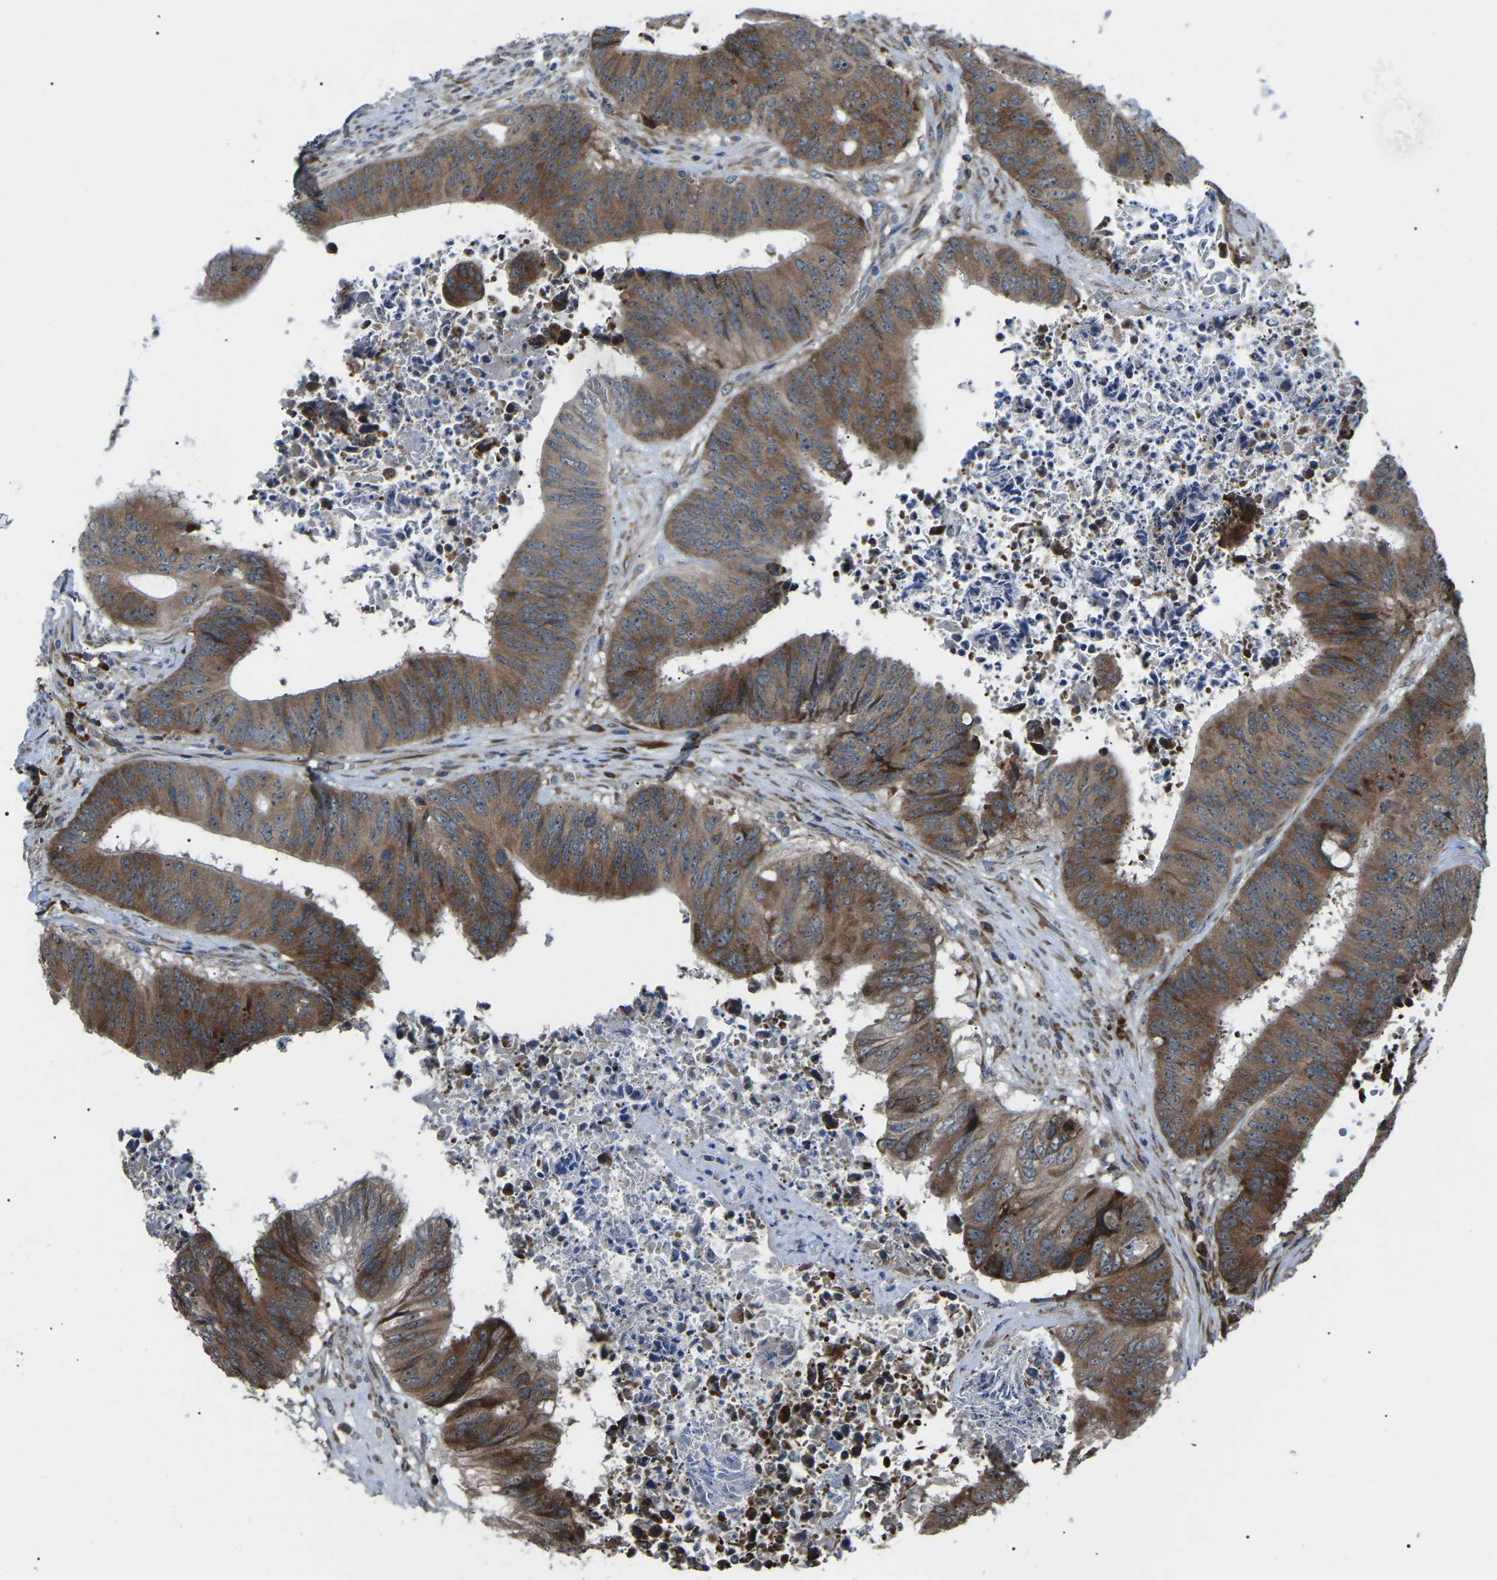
{"staining": {"intensity": "strong", "quantity": ">75%", "location": "cytoplasmic/membranous"}, "tissue": "colorectal cancer", "cell_type": "Tumor cells", "image_type": "cancer", "snomed": [{"axis": "morphology", "description": "Adenocarcinoma, NOS"}, {"axis": "topography", "description": "Rectum"}], "caption": "Adenocarcinoma (colorectal) stained for a protein (brown) demonstrates strong cytoplasmic/membranous positive positivity in about >75% of tumor cells.", "gene": "AGO2", "patient": {"sex": "male", "age": 72}}